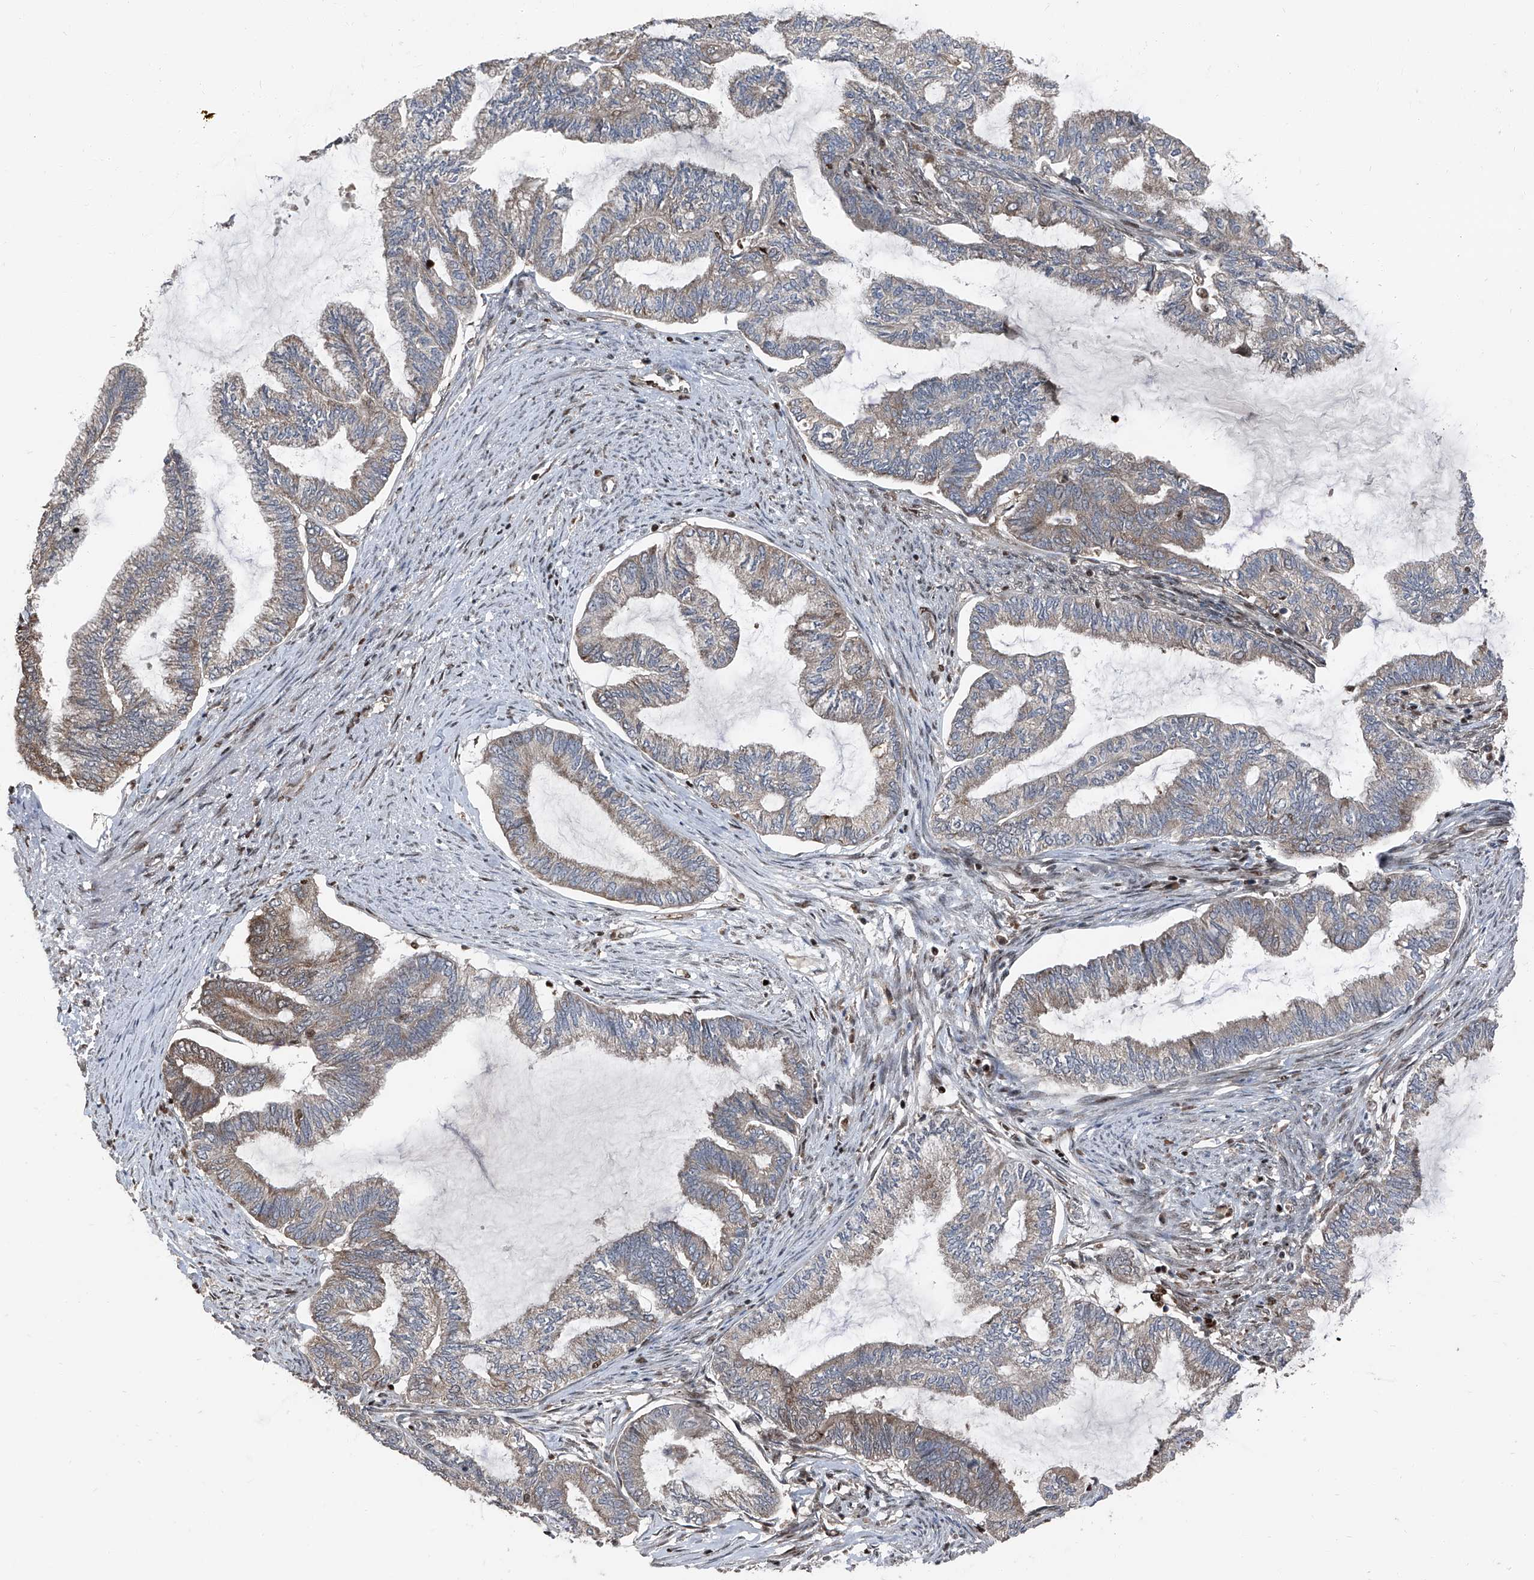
{"staining": {"intensity": "moderate", "quantity": "25%-75%", "location": "cytoplasmic/membranous"}, "tissue": "endometrial cancer", "cell_type": "Tumor cells", "image_type": "cancer", "snomed": [{"axis": "morphology", "description": "Adenocarcinoma, NOS"}, {"axis": "topography", "description": "Endometrium"}], "caption": "Brown immunohistochemical staining in human endometrial adenocarcinoma displays moderate cytoplasmic/membranous positivity in about 25%-75% of tumor cells.", "gene": "FKBP5", "patient": {"sex": "female", "age": 86}}